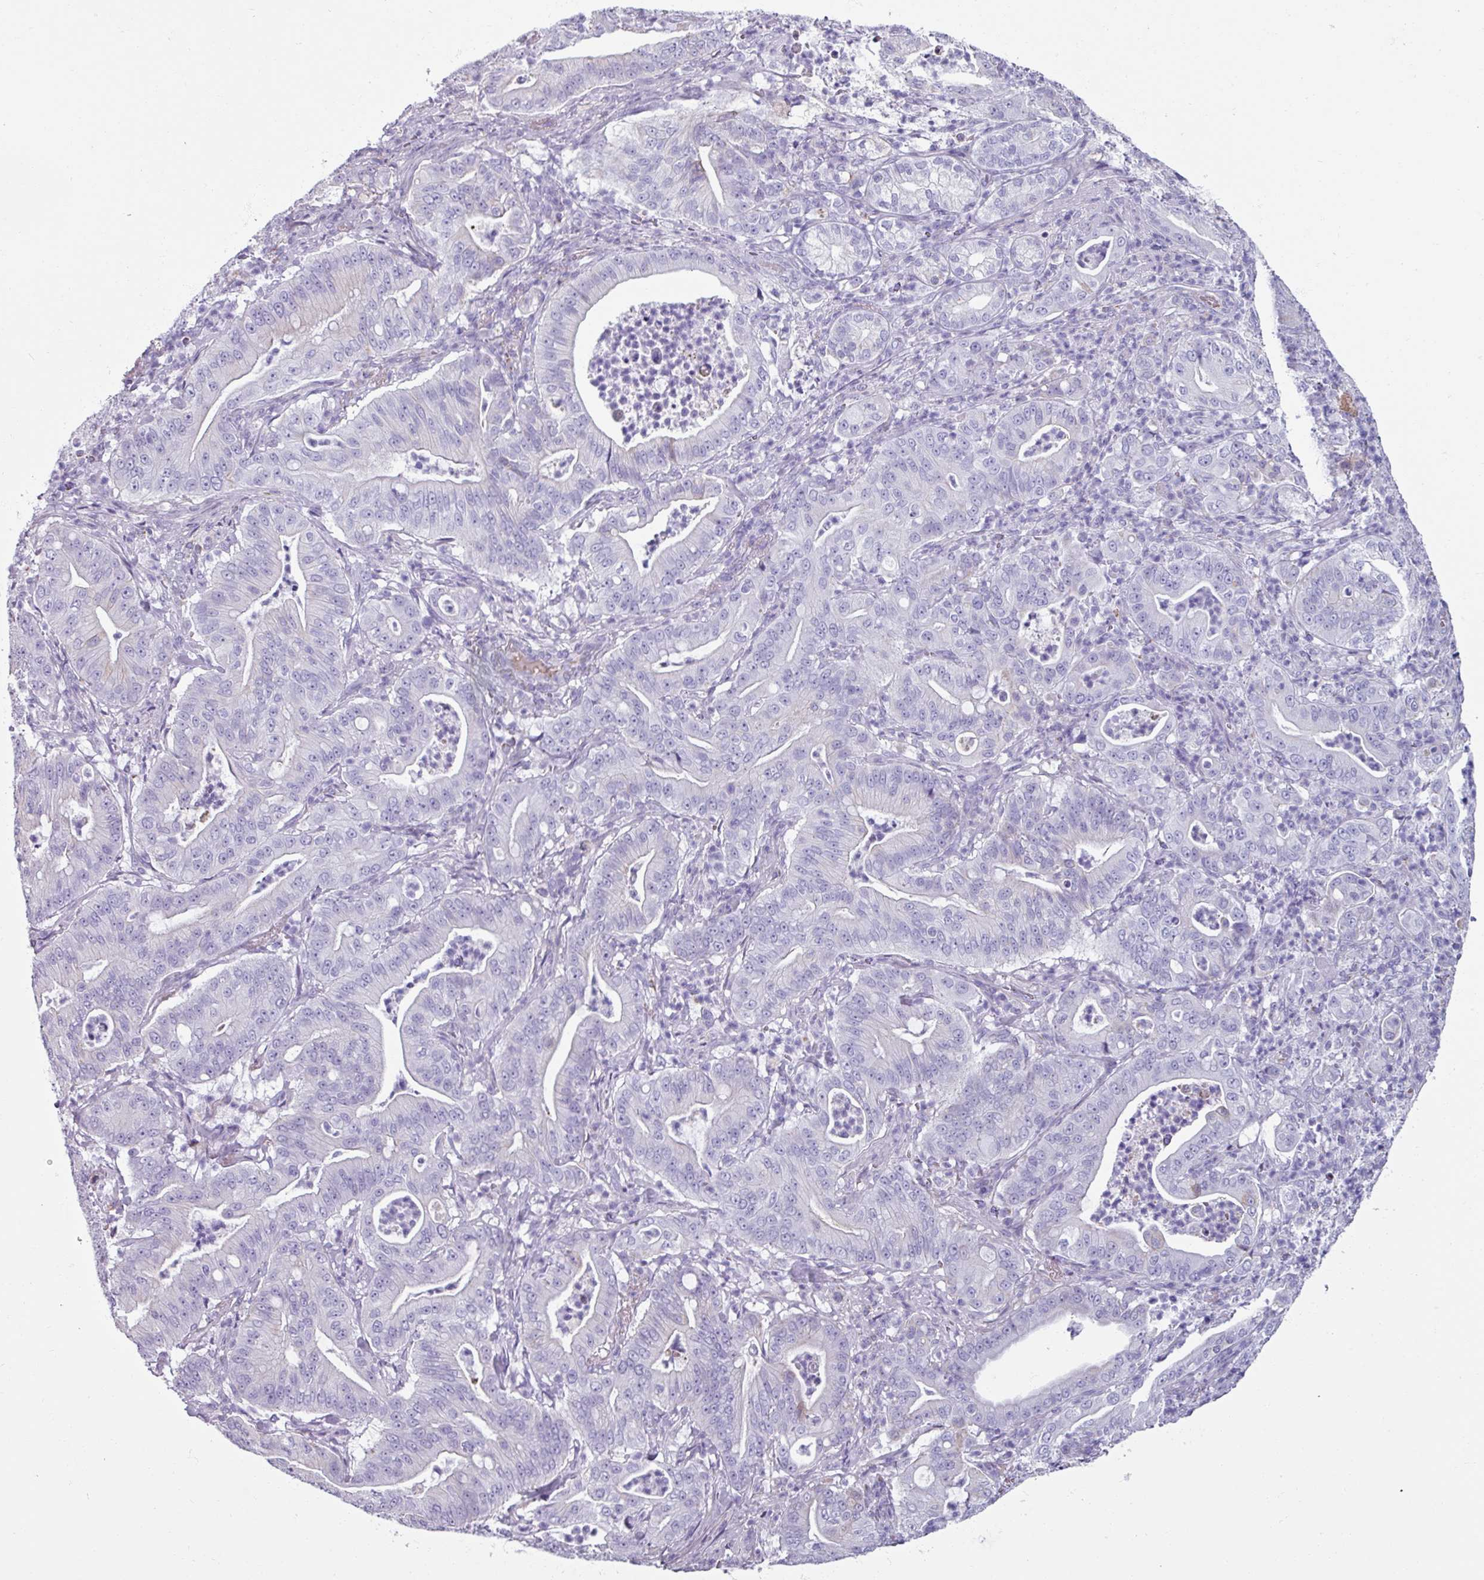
{"staining": {"intensity": "negative", "quantity": "none", "location": "none"}, "tissue": "pancreatic cancer", "cell_type": "Tumor cells", "image_type": "cancer", "snomed": [{"axis": "morphology", "description": "Adenocarcinoma, NOS"}, {"axis": "topography", "description": "Pancreas"}], "caption": "Immunohistochemistry histopathology image of human pancreatic adenocarcinoma stained for a protein (brown), which demonstrates no expression in tumor cells. Brightfield microscopy of immunohistochemistry (IHC) stained with DAB (3,3'-diaminobenzidine) (brown) and hematoxylin (blue), captured at high magnification.", "gene": "SPESP1", "patient": {"sex": "male", "age": 71}}